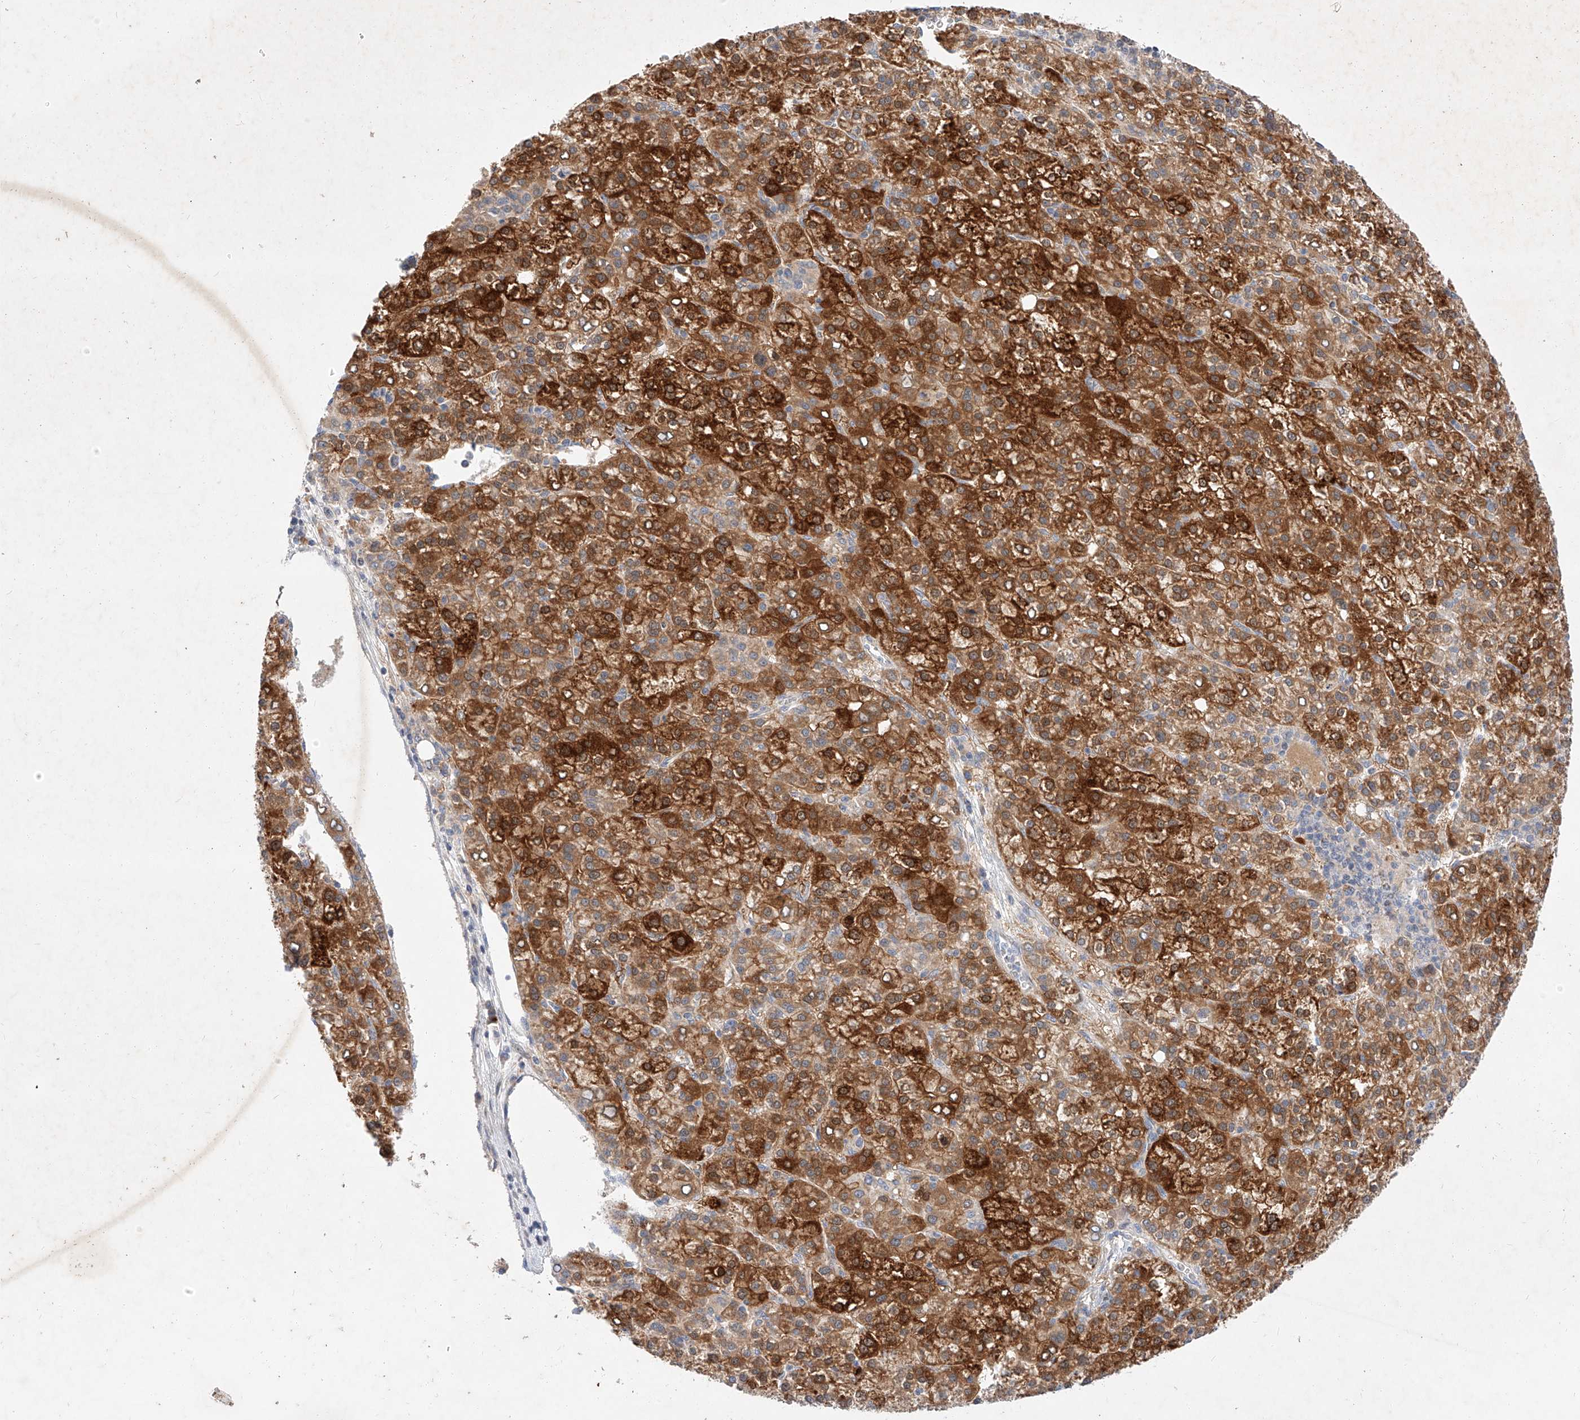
{"staining": {"intensity": "strong", "quantity": ">75%", "location": "cytoplasmic/membranous"}, "tissue": "liver cancer", "cell_type": "Tumor cells", "image_type": "cancer", "snomed": [{"axis": "morphology", "description": "Carcinoma, Hepatocellular, NOS"}, {"axis": "topography", "description": "Liver"}], "caption": "Protein expression analysis of human liver cancer (hepatocellular carcinoma) reveals strong cytoplasmic/membranous positivity in about >75% of tumor cells.", "gene": "OSGEPL1", "patient": {"sex": "female", "age": 58}}